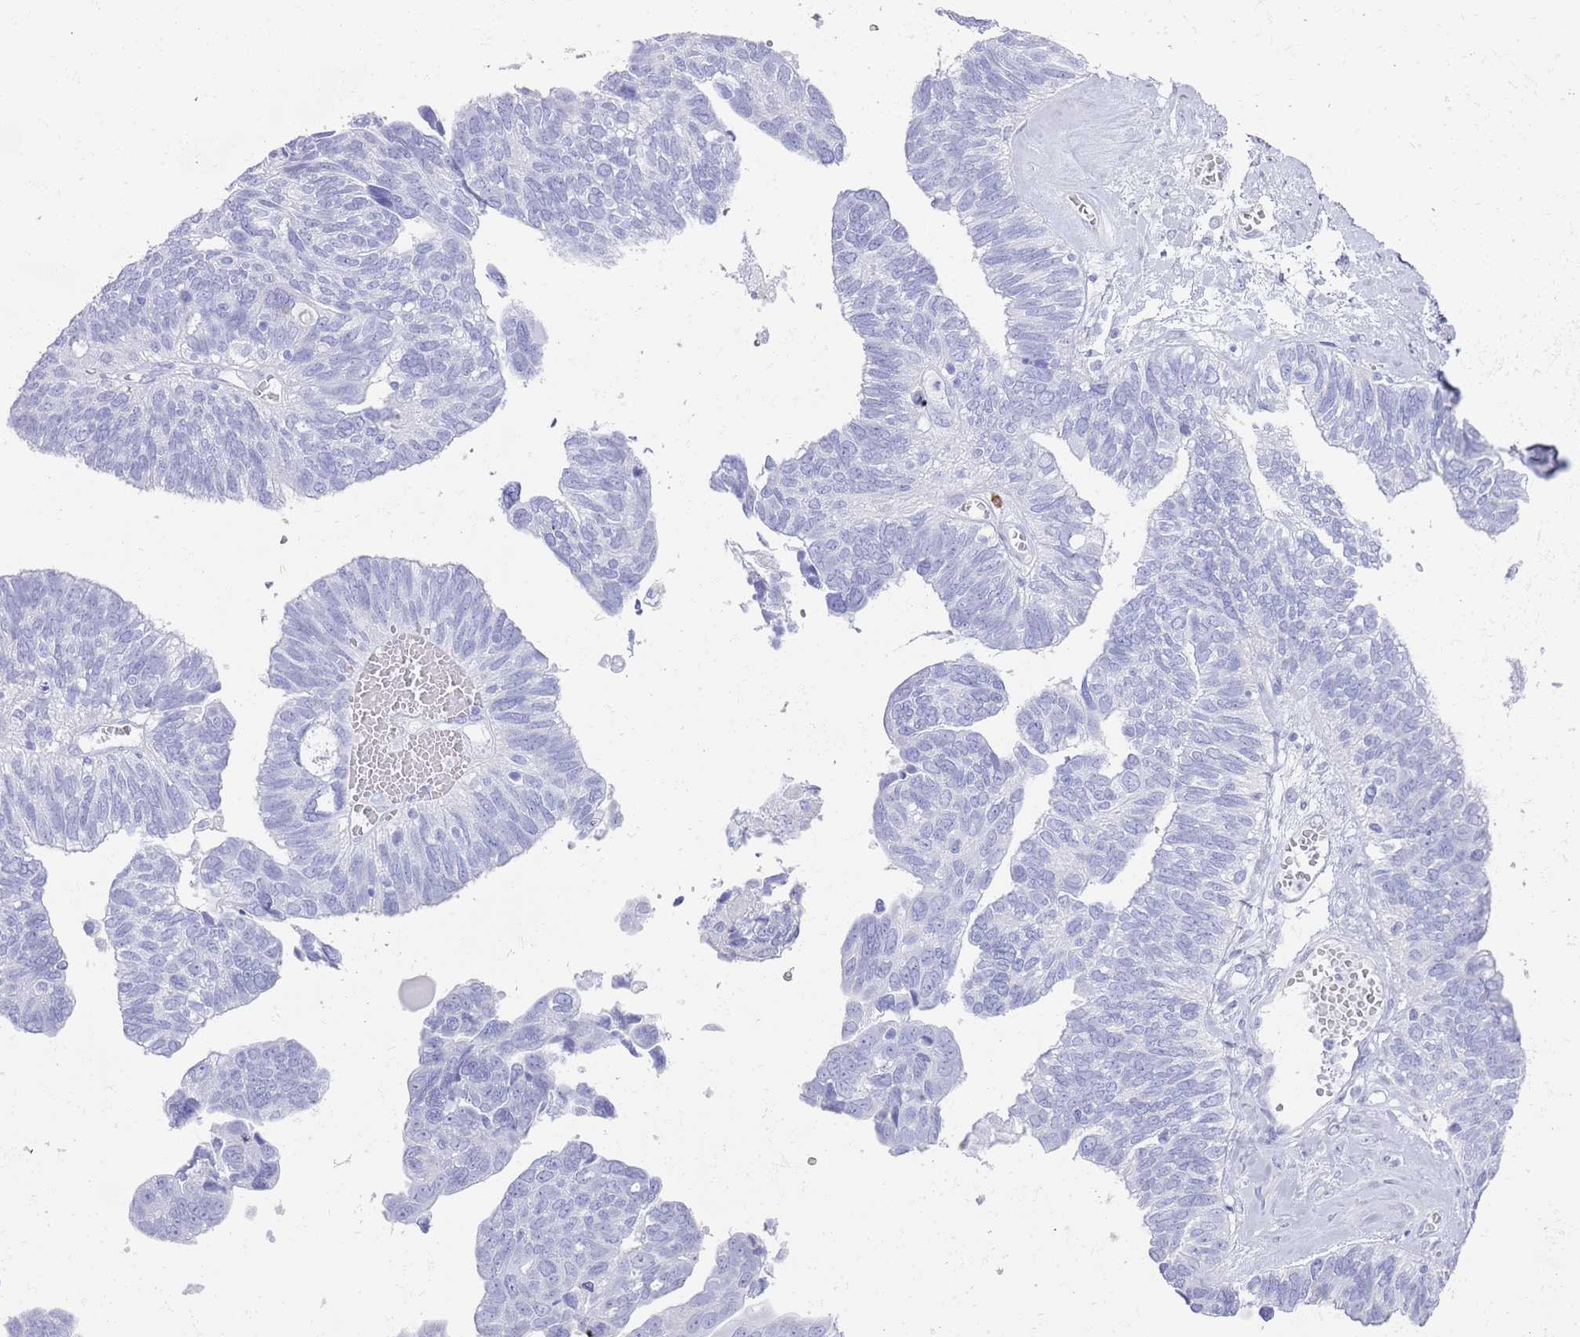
{"staining": {"intensity": "negative", "quantity": "none", "location": "none"}, "tissue": "ovarian cancer", "cell_type": "Tumor cells", "image_type": "cancer", "snomed": [{"axis": "morphology", "description": "Cystadenocarcinoma, serous, NOS"}, {"axis": "topography", "description": "Ovary"}], "caption": "The IHC micrograph has no significant expression in tumor cells of ovarian serous cystadenocarcinoma tissue.", "gene": "MYADML2", "patient": {"sex": "female", "age": 79}}